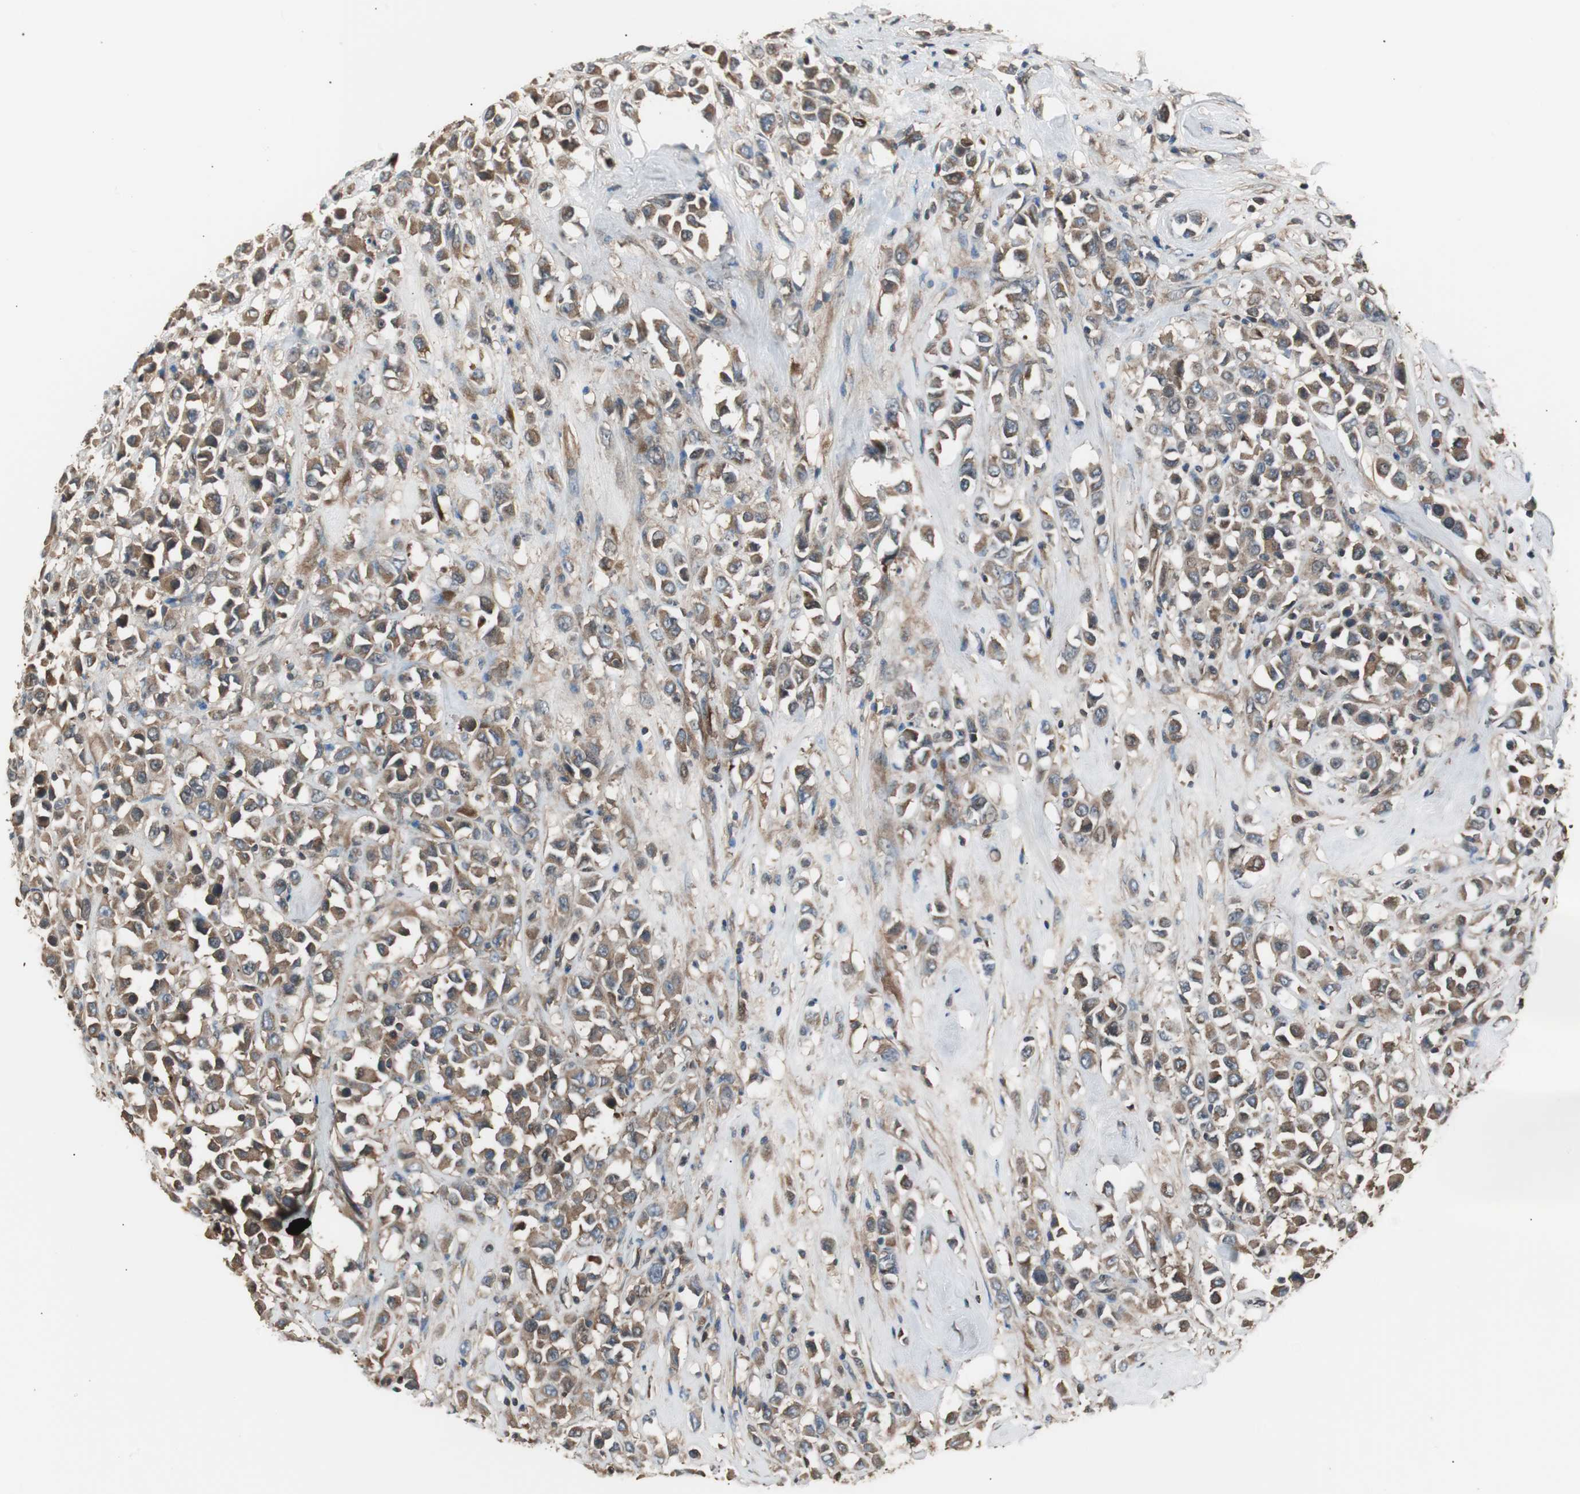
{"staining": {"intensity": "moderate", "quantity": ">75%", "location": "cytoplasmic/membranous"}, "tissue": "breast cancer", "cell_type": "Tumor cells", "image_type": "cancer", "snomed": [{"axis": "morphology", "description": "Duct carcinoma"}, {"axis": "topography", "description": "Breast"}], "caption": "Brown immunohistochemical staining in human breast cancer (infiltrating ductal carcinoma) exhibits moderate cytoplasmic/membranous staining in about >75% of tumor cells.", "gene": "CAPNS1", "patient": {"sex": "female", "age": 61}}